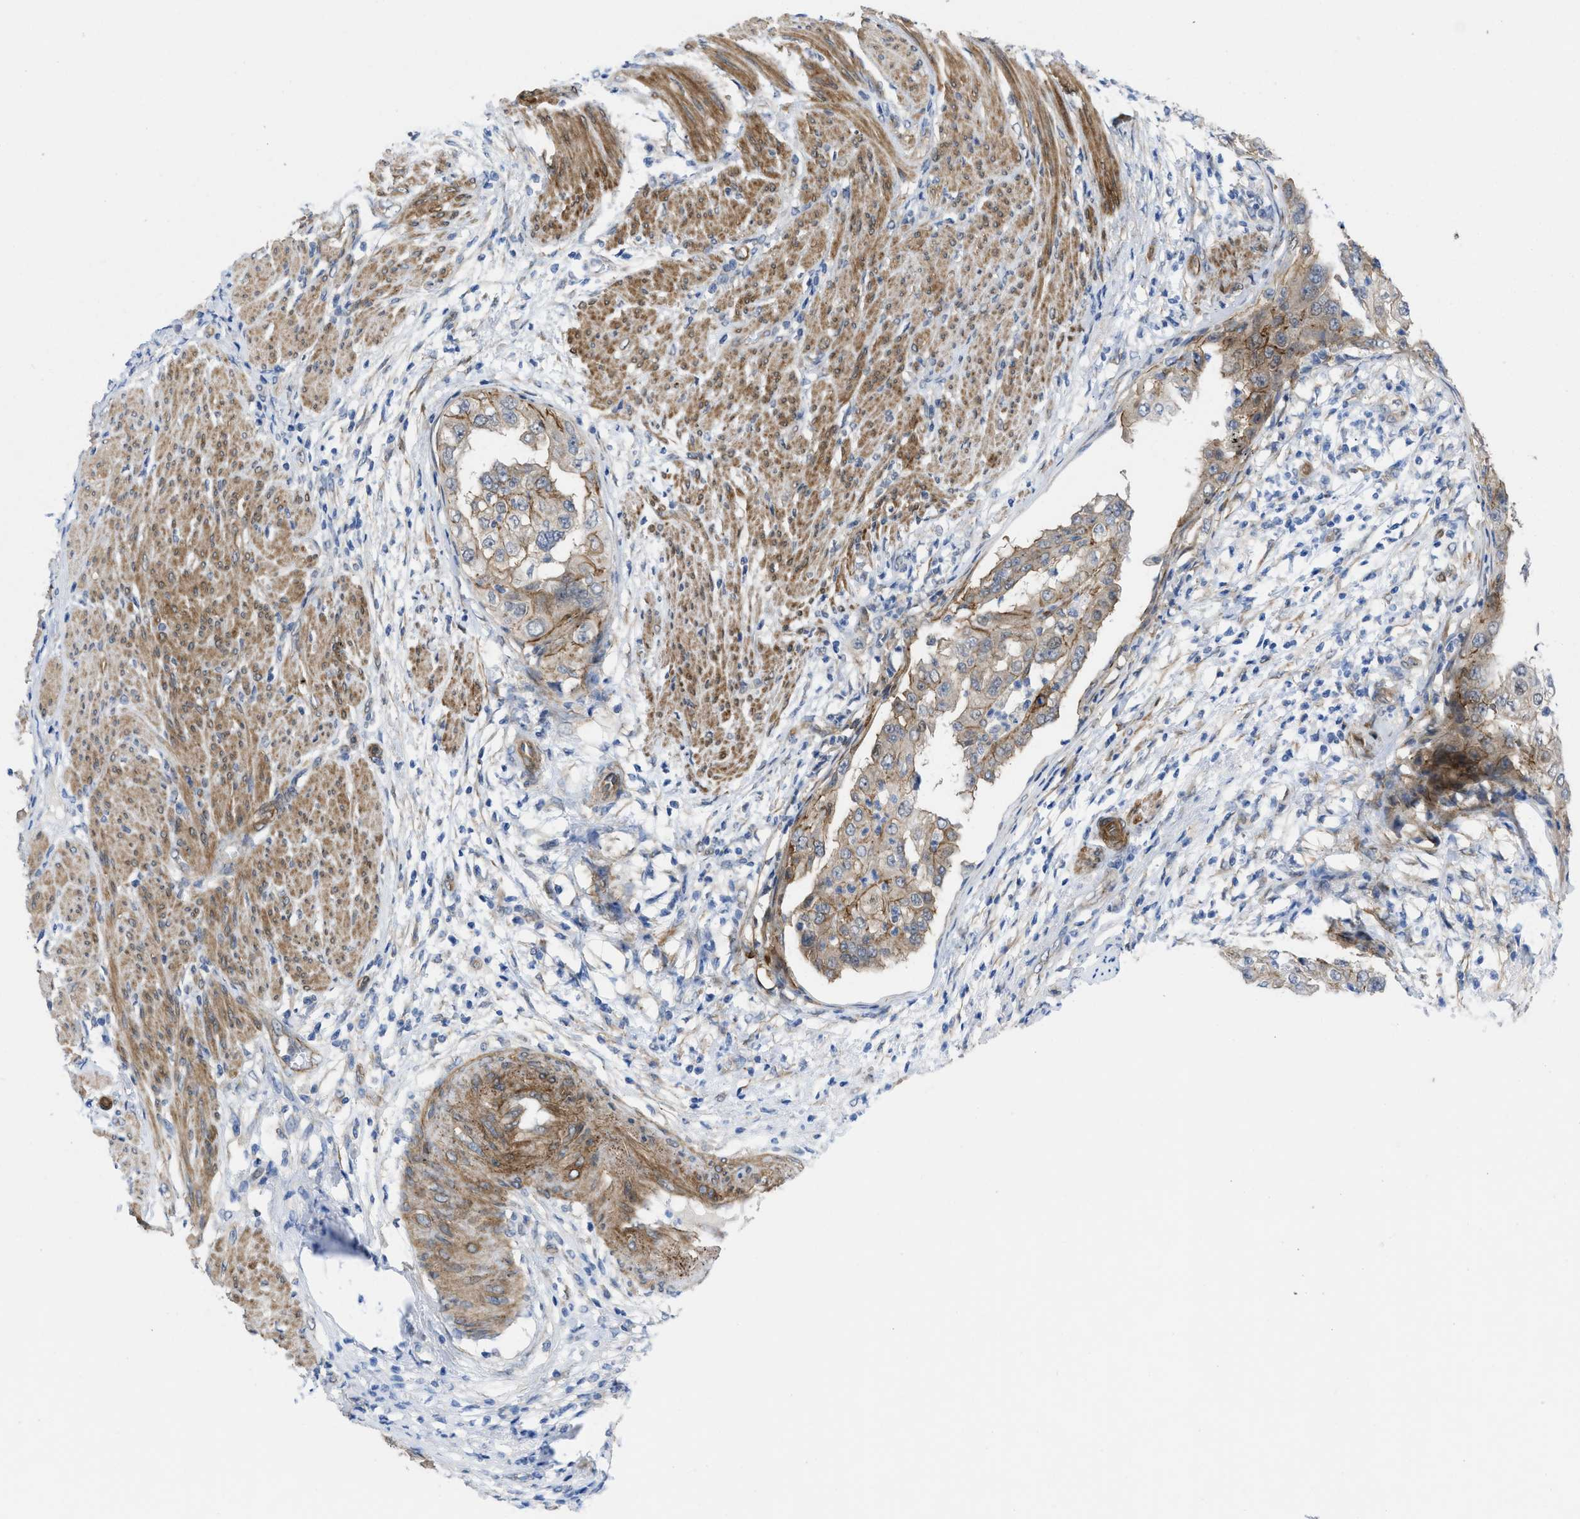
{"staining": {"intensity": "moderate", "quantity": "25%-75%", "location": "cytoplasmic/membranous"}, "tissue": "endometrial cancer", "cell_type": "Tumor cells", "image_type": "cancer", "snomed": [{"axis": "morphology", "description": "Adenocarcinoma, NOS"}, {"axis": "topography", "description": "Endometrium"}], "caption": "Immunohistochemical staining of endometrial cancer (adenocarcinoma) shows medium levels of moderate cytoplasmic/membranous positivity in about 25%-75% of tumor cells.", "gene": "PDLIM5", "patient": {"sex": "female", "age": 85}}